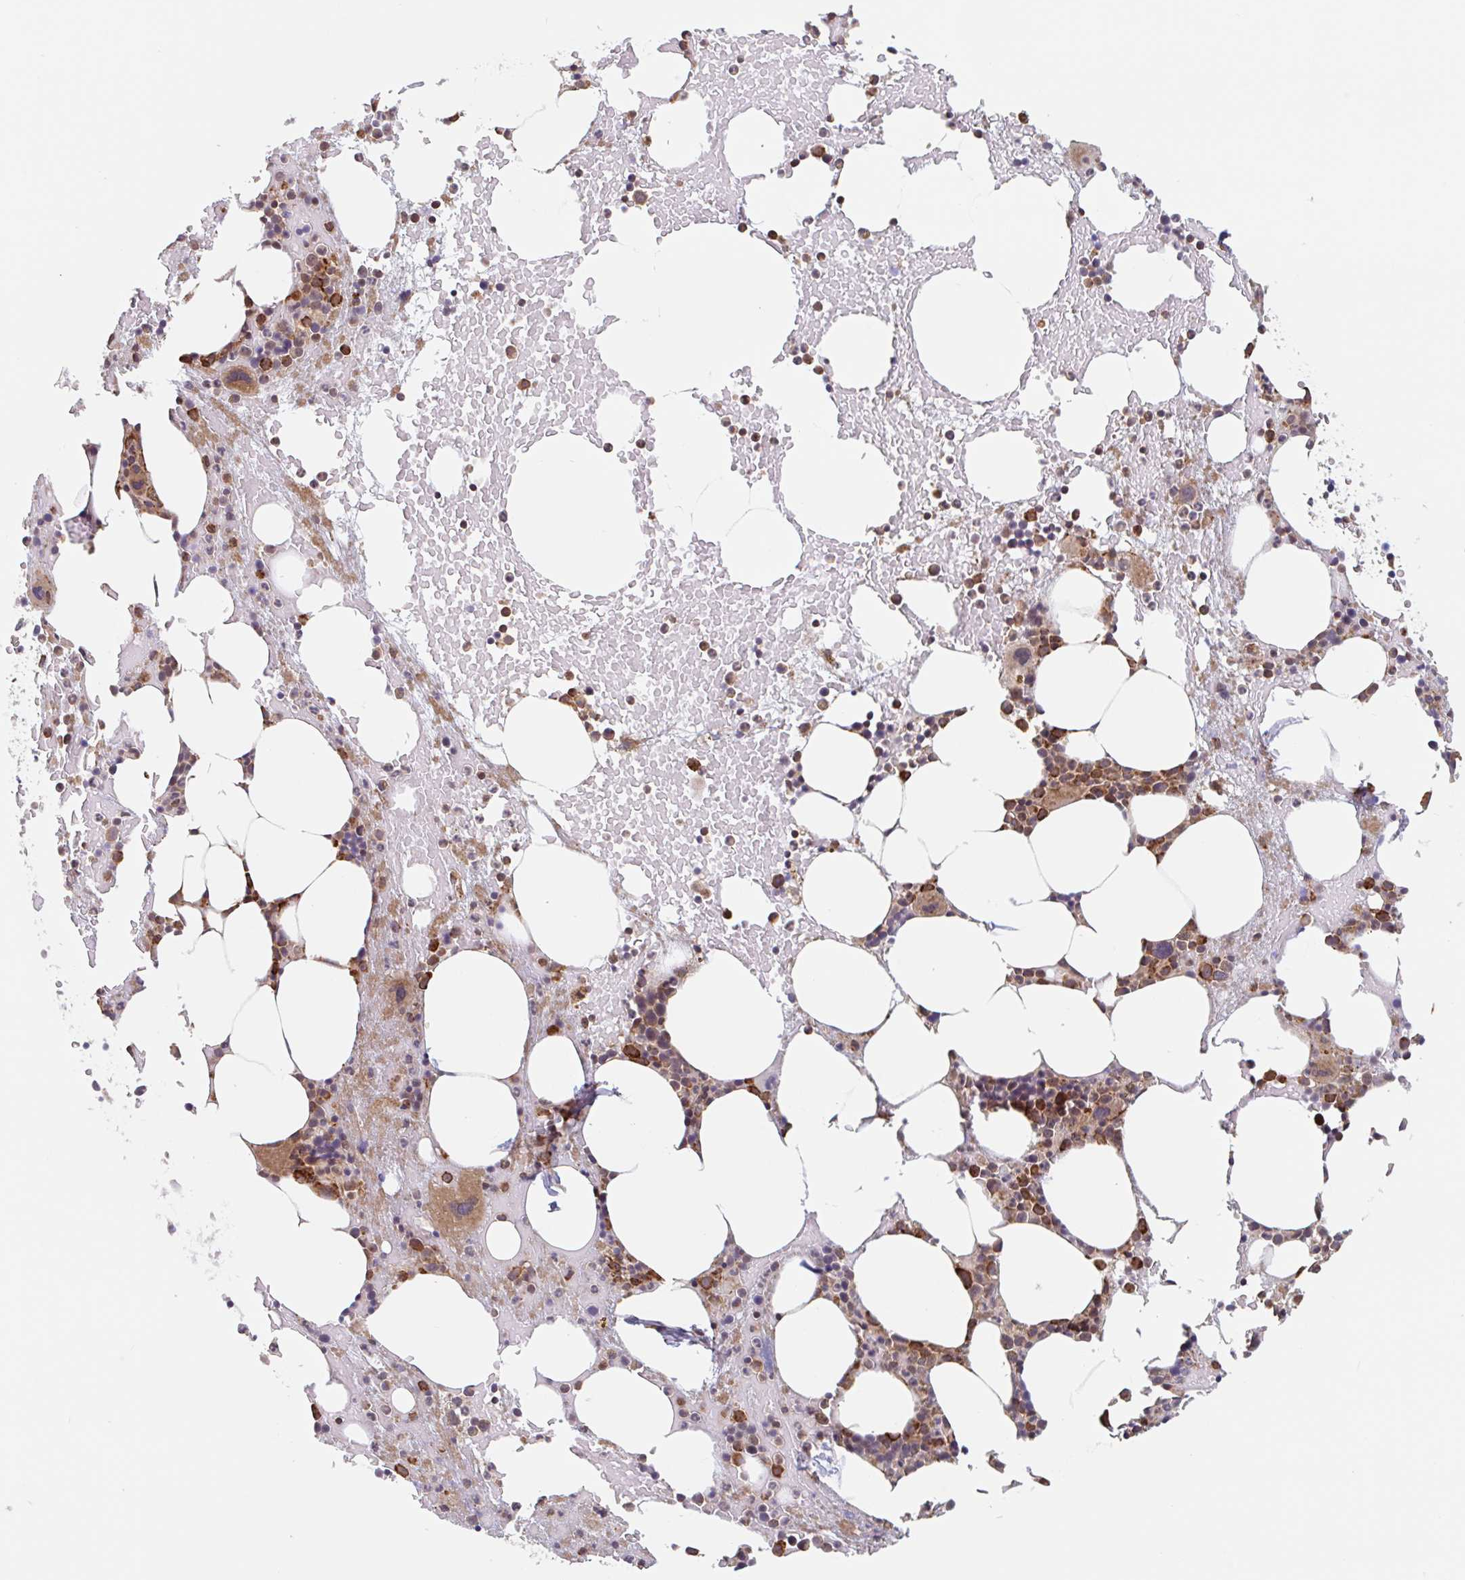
{"staining": {"intensity": "strong", "quantity": "<25%", "location": "cytoplasmic/membranous"}, "tissue": "bone marrow", "cell_type": "Hematopoietic cells", "image_type": "normal", "snomed": [{"axis": "morphology", "description": "Normal tissue, NOS"}, {"axis": "topography", "description": "Bone marrow"}], "caption": "Bone marrow was stained to show a protein in brown. There is medium levels of strong cytoplasmic/membranous positivity in approximately <25% of hematopoietic cells.", "gene": "NUB1", "patient": {"sex": "female", "age": 62}}